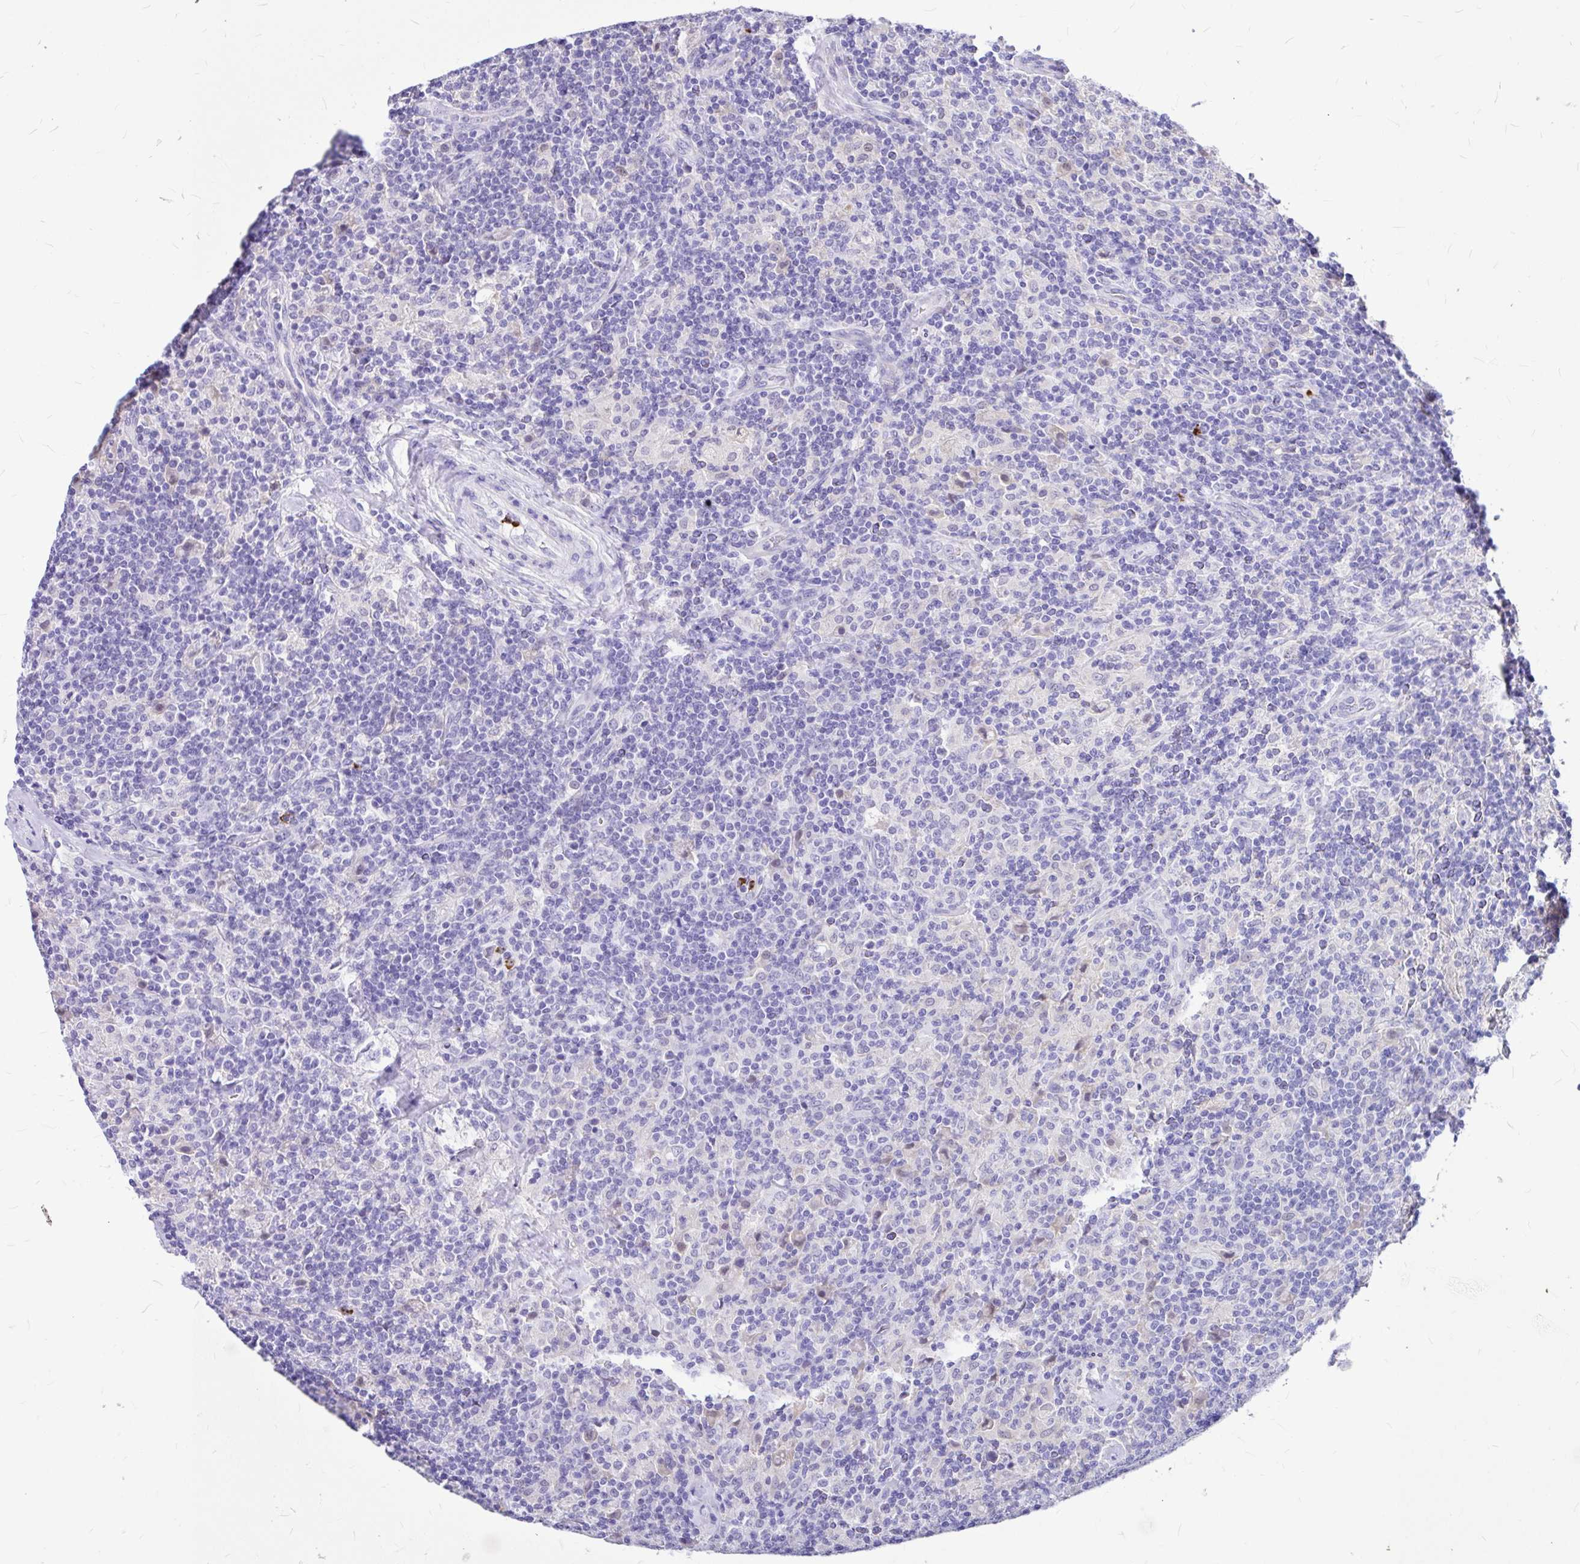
{"staining": {"intensity": "negative", "quantity": "none", "location": "none"}, "tissue": "lymphoma", "cell_type": "Tumor cells", "image_type": "cancer", "snomed": [{"axis": "morphology", "description": "Hodgkin's disease, NOS"}, {"axis": "topography", "description": "Lymph node"}], "caption": "The micrograph demonstrates no staining of tumor cells in lymphoma. (Immunohistochemistry (ihc), brightfield microscopy, high magnification).", "gene": "CLEC1B", "patient": {"sex": "male", "age": 70}}